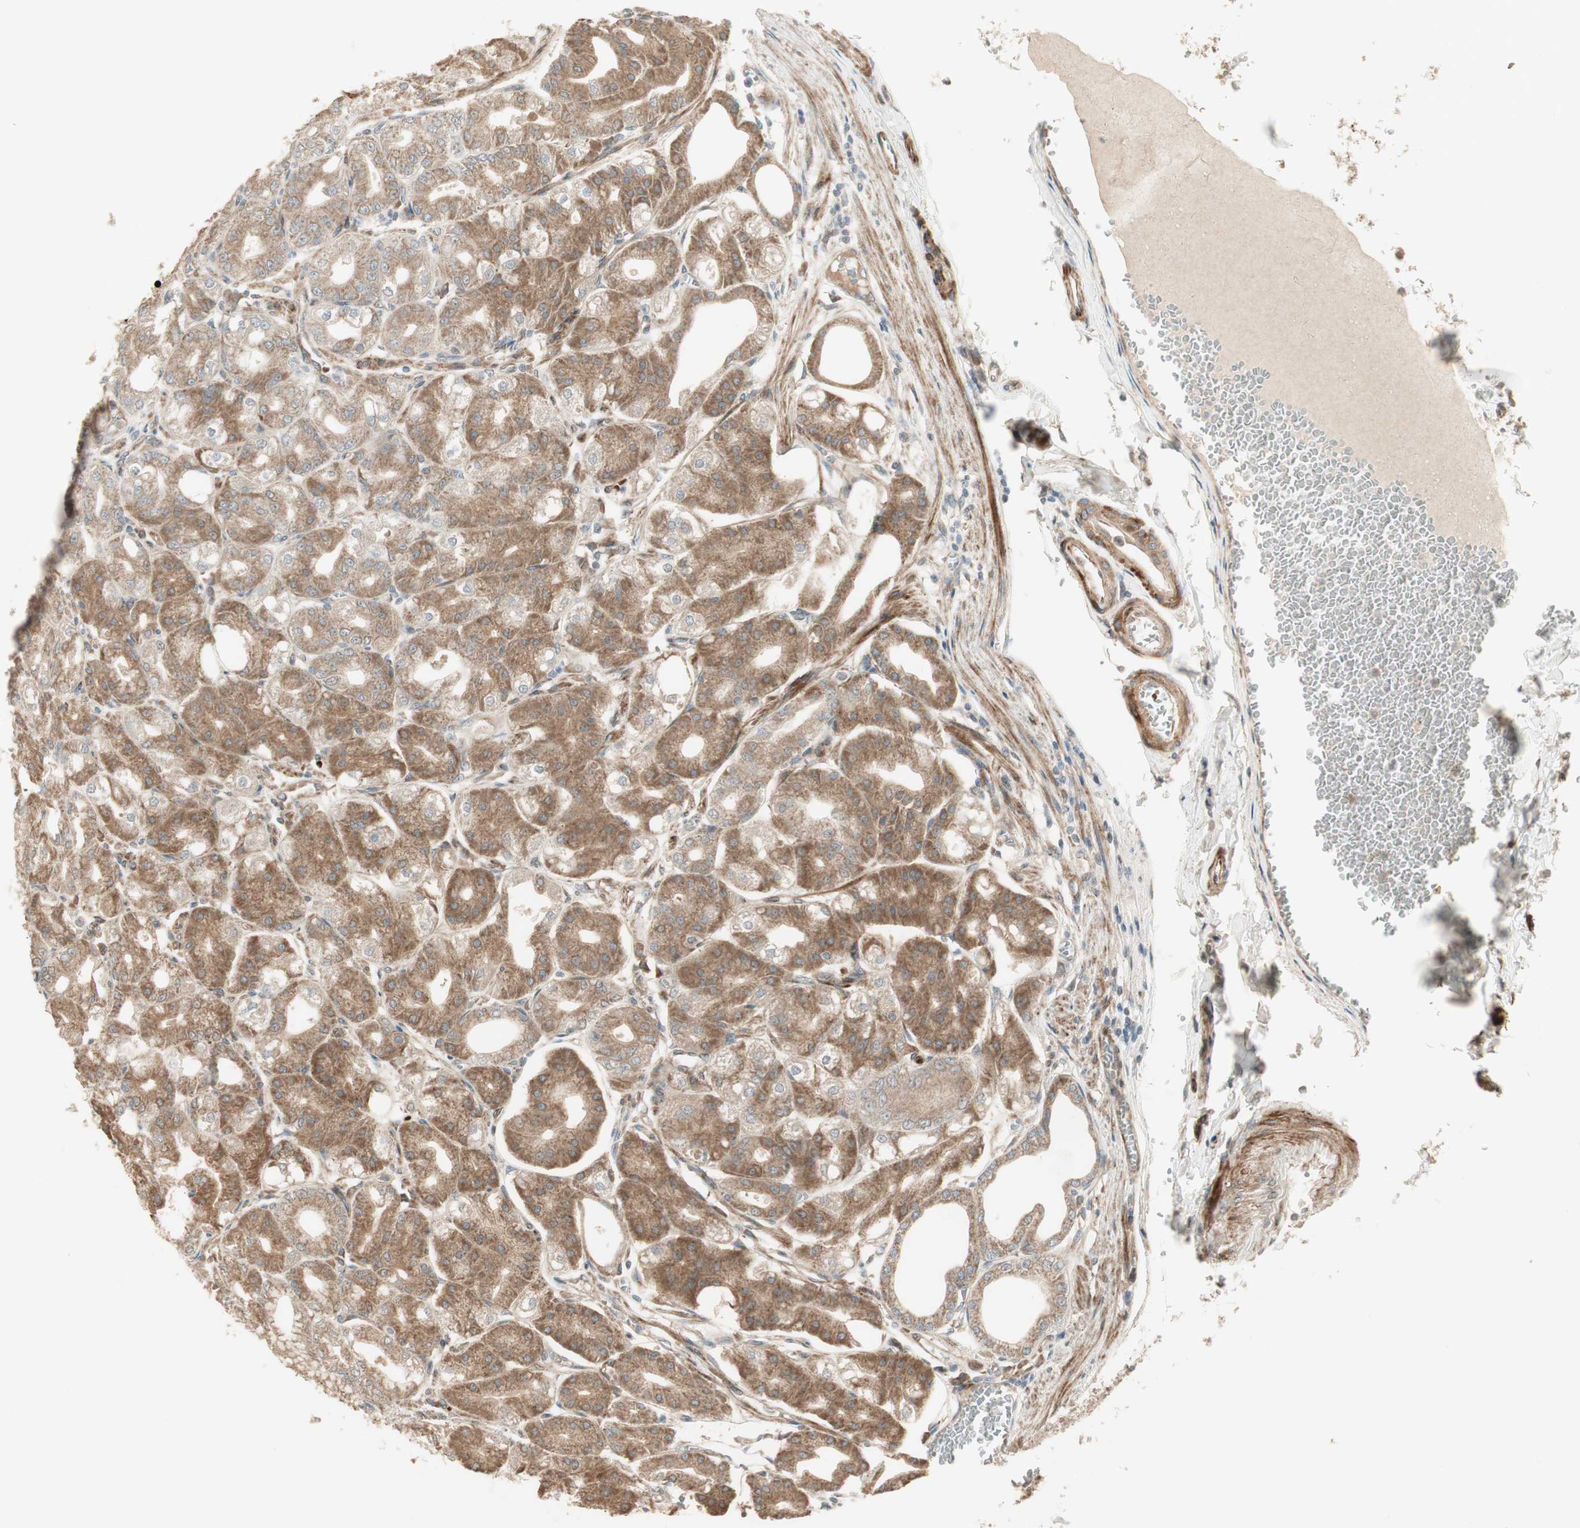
{"staining": {"intensity": "moderate", "quantity": ">75%", "location": "cytoplasmic/membranous"}, "tissue": "stomach", "cell_type": "Glandular cells", "image_type": "normal", "snomed": [{"axis": "morphology", "description": "Normal tissue, NOS"}, {"axis": "topography", "description": "Stomach, lower"}], "caption": "Protein expression analysis of normal human stomach reveals moderate cytoplasmic/membranous staining in approximately >75% of glandular cells. The staining is performed using DAB brown chromogen to label protein expression. The nuclei are counter-stained blue using hematoxylin.", "gene": "PPP2R5E", "patient": {"sex": "male", "age": 71}}